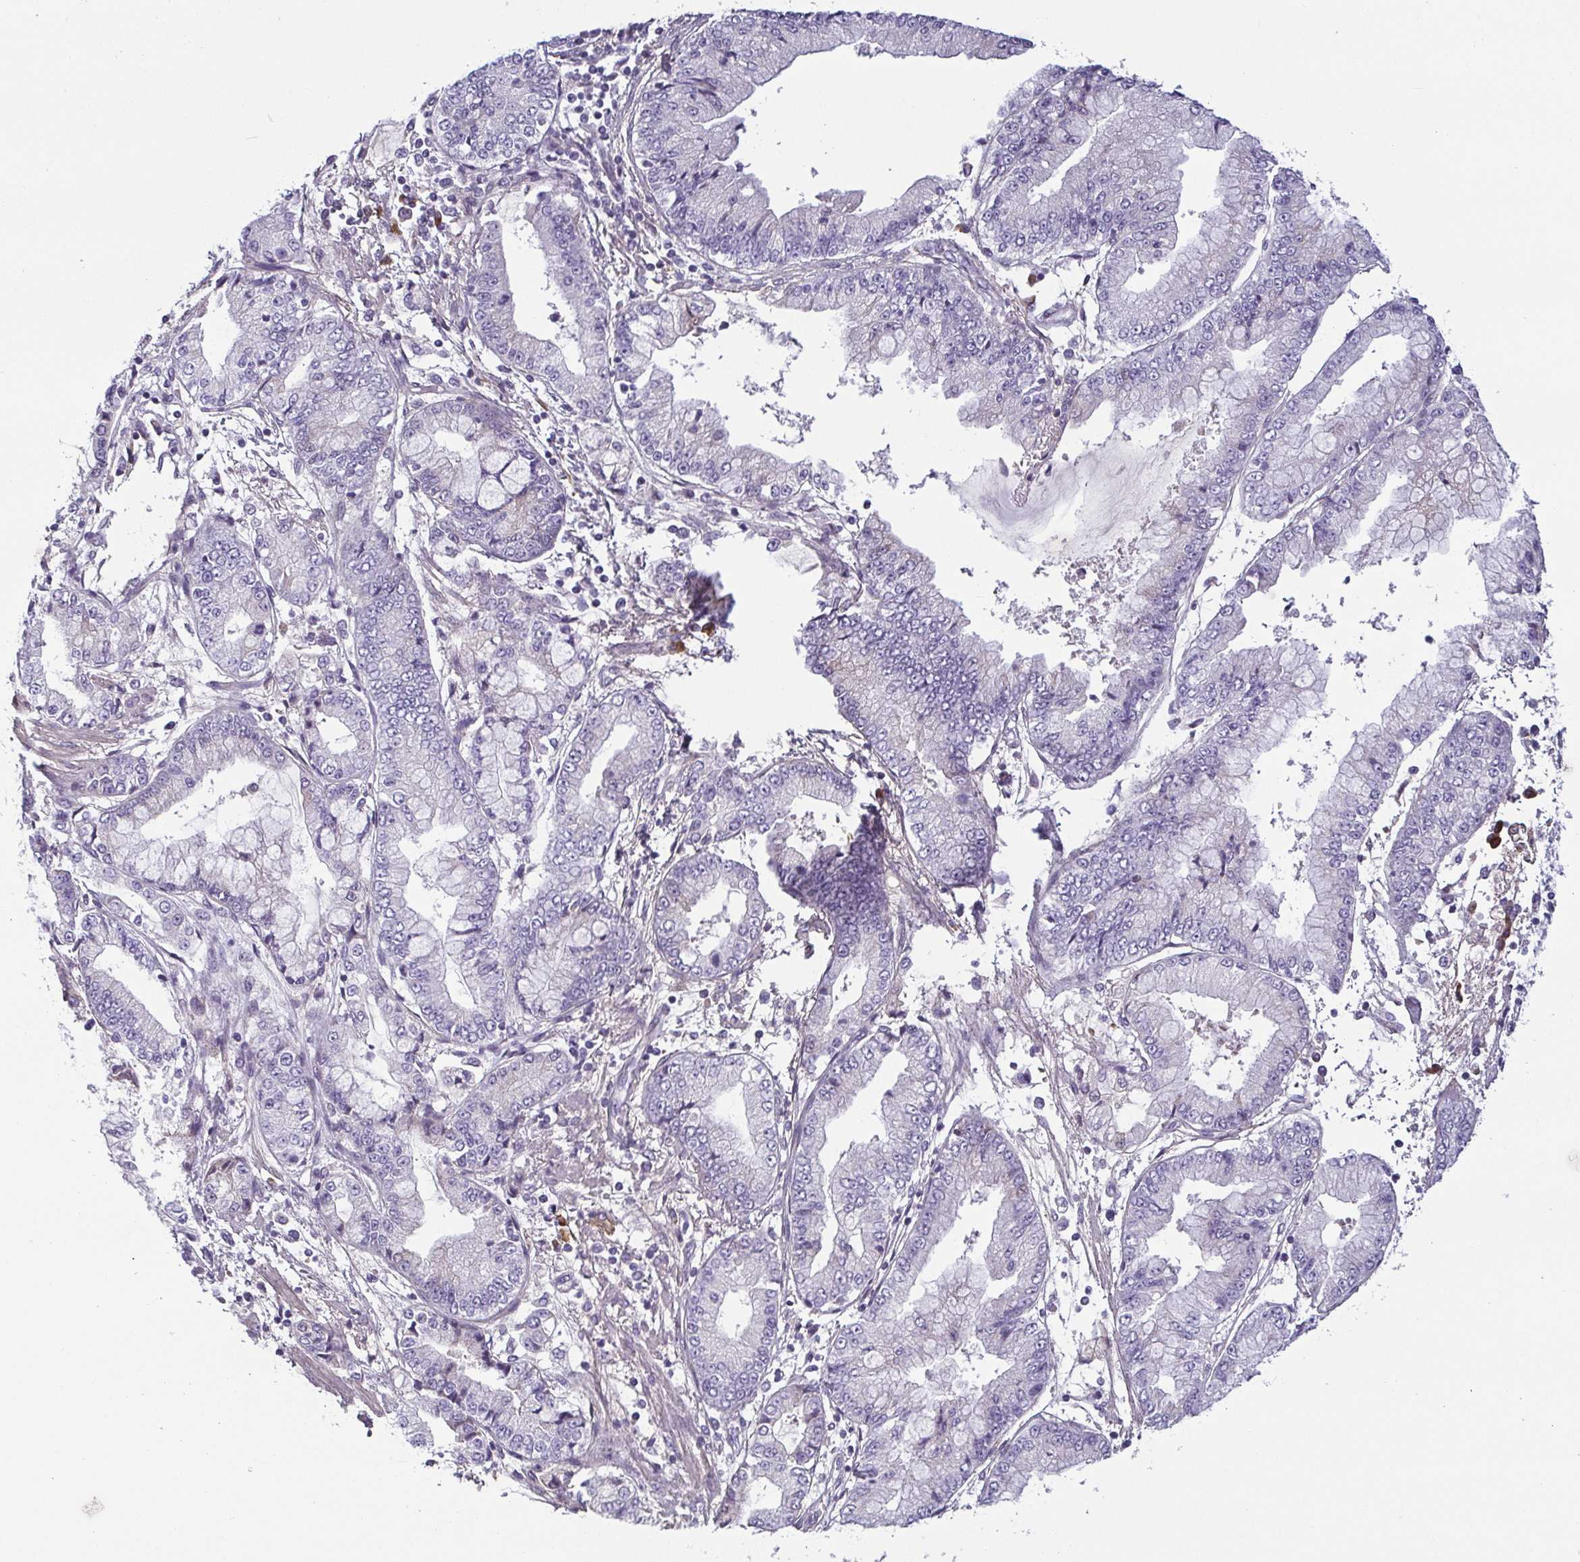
{"staining": {"intensity": "negative", "quantity": "none", "location": "none"}, "tissue": "stomach cancer", "cell_type": "Tumor cells", "image_type": "cancer", "snomed": [{"axis": "morphology", "description": "Adenocarcinoma, NOS"}, {"axis": "topography", "description": "Stomach, upper"}], "caption": "The image reveals no significant staining in tumor cells of stomach cancer.", "gene": "ECM1", "patient": {"sex": "female", "age": 74}}